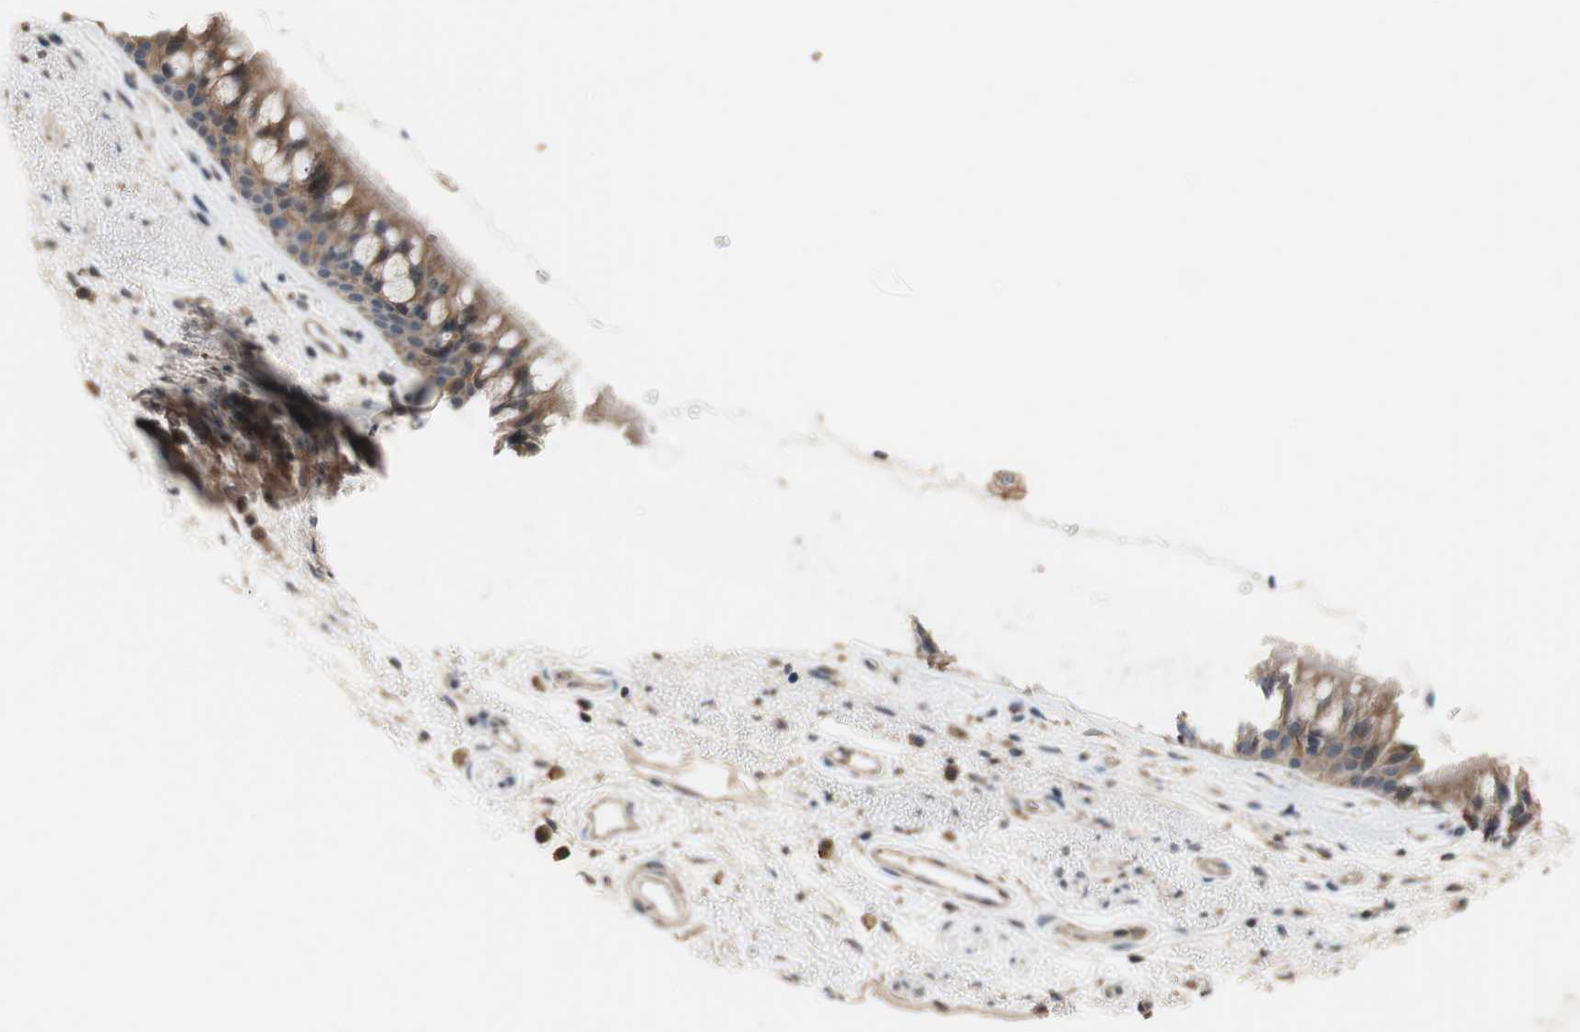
{"staining": {"intensity": "moderate", "quantity": ">75%", "location": "cytoplasmic/membranous"}, "tissue": "bronchus", "cell_type": "Respiratory epithelial cells", "image_type": "normal", "snomed": [{"axis": "morphology", "description": "Normal tissue, NOS"}, {"axis": "topography", "description": "Bronchus"}], "caption": "Brown immunohistochemical staining in unremarkable bronchus displays moderate cytoplasmic/membranous staining in approximately >75% of respiratory epithelial cells. (brown staining indicates protein expression, while blue staining denotes nuclei).", "gene": "MAP4K2", "patient": {"sex": "female", "age": 54}}